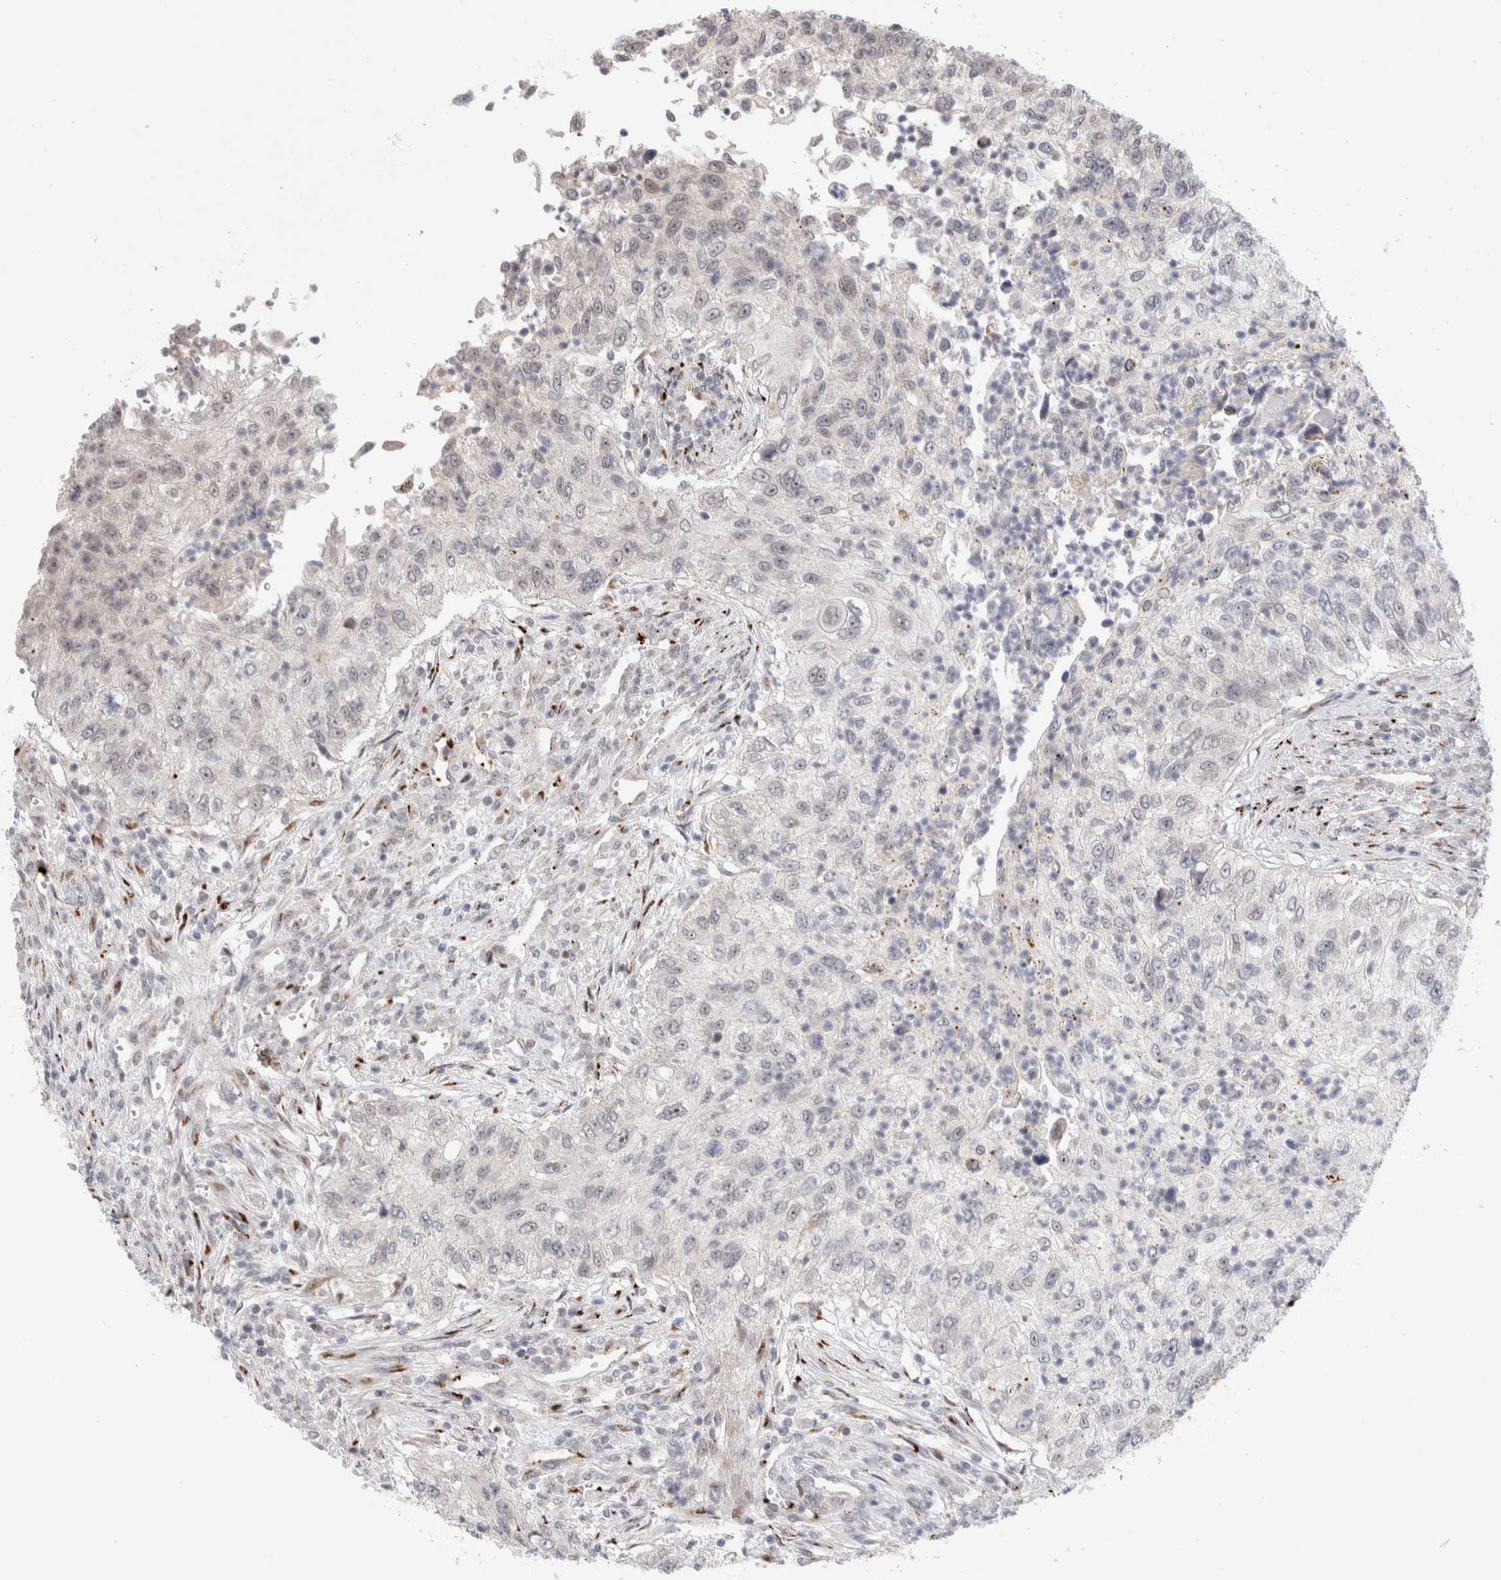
{"staining": {"intensity": "negative", "quantity": "none", "location": "none"}, "tissue": "urothelial cancer", "cell_type": "Tumor cells", "image_type": "cancer", "snomed": [{"axis": "morphology", "description": "Urothelial carcinoma, High grade"}, {"axis": "topography", "description": "Urinary bladder"}], "caption": "Tumor cells are negative for brown protein staining in high-grade urothelial carcinoma.", "gene": "VPS28", "patient": {"sex": "female", "age": 60}}